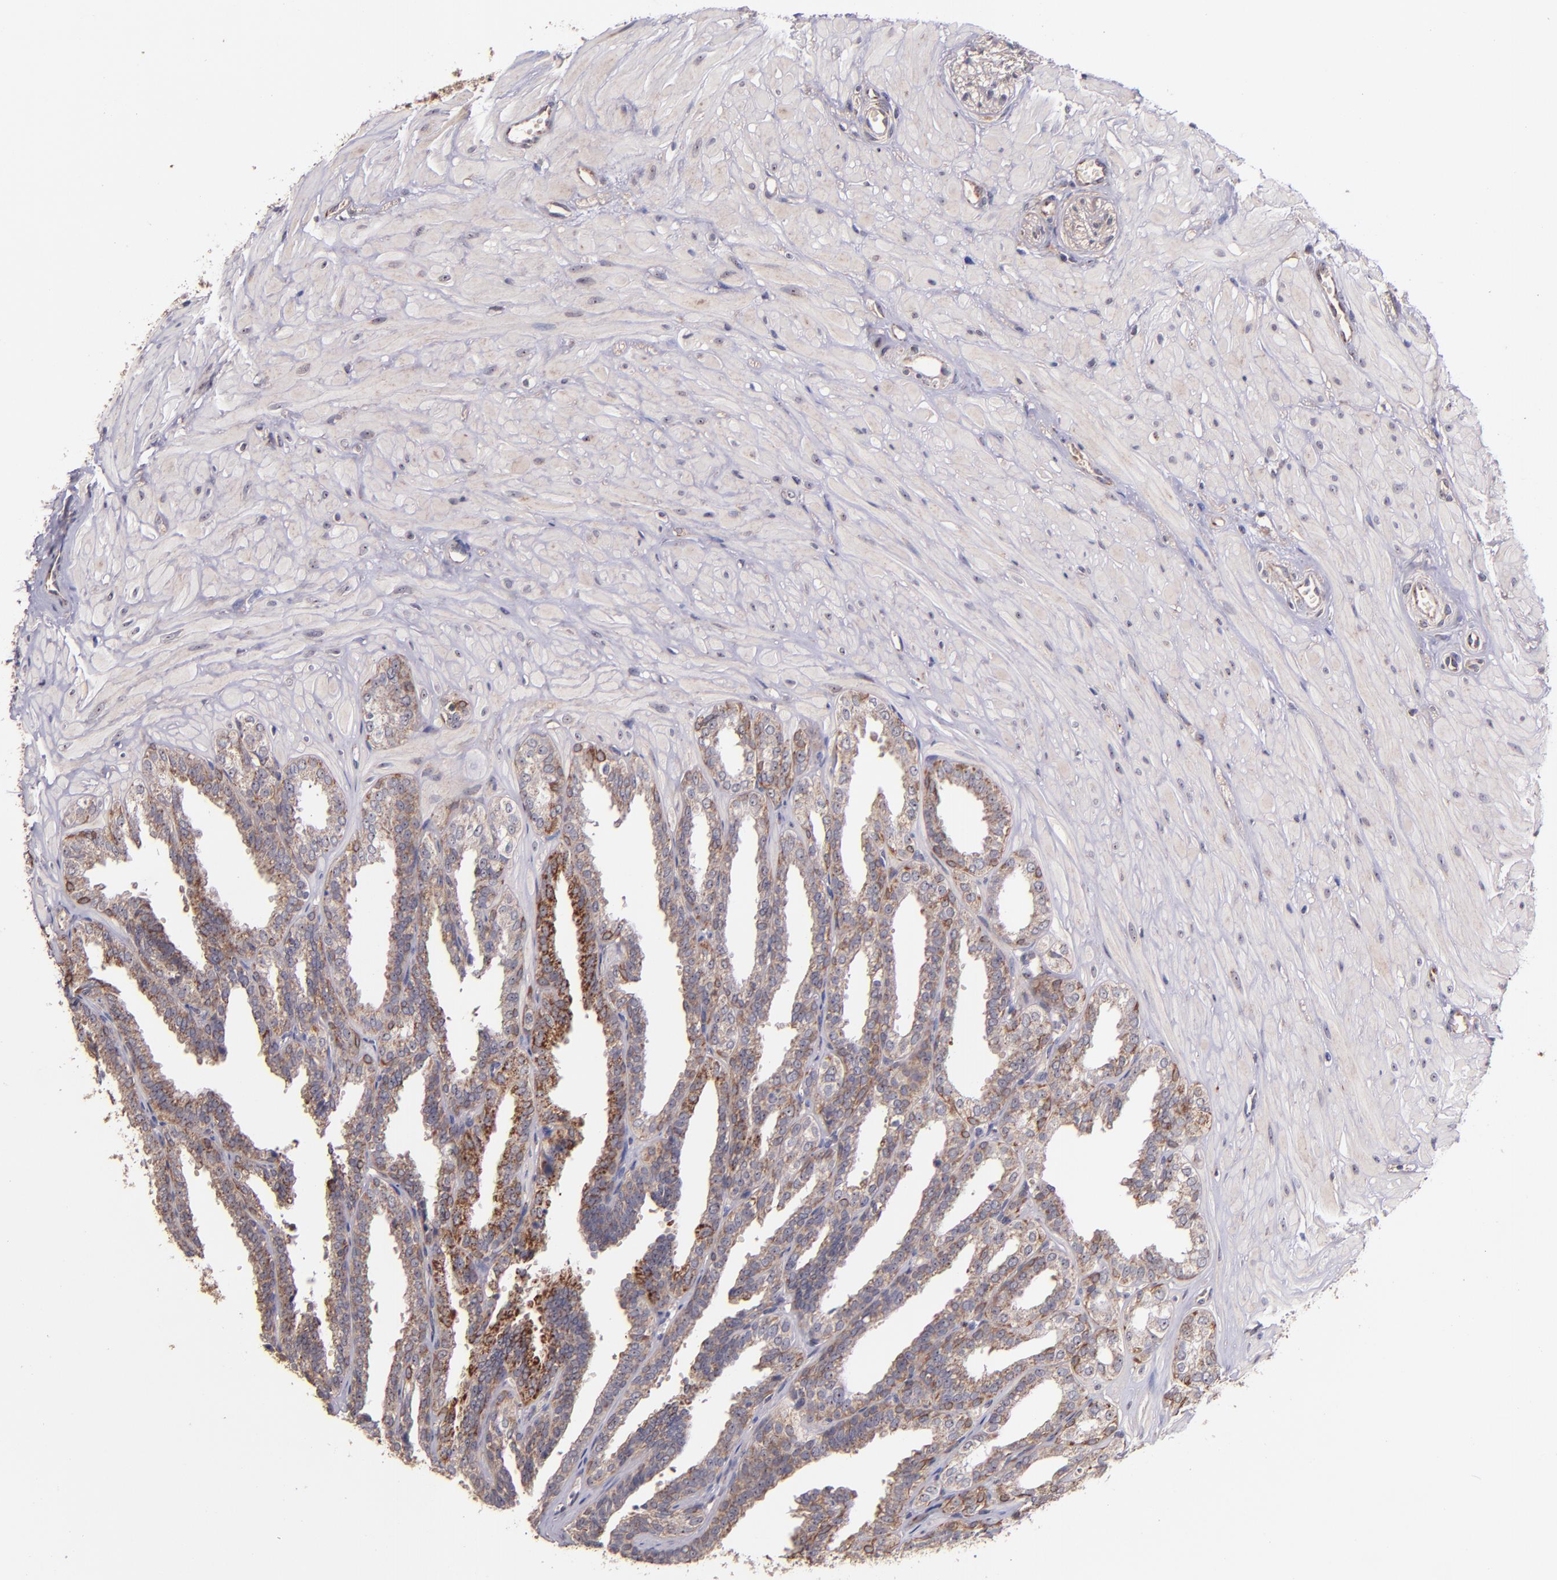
{"staining": {"intensity": "moderate", "quantity": ">75%", "location": "cytoplasmic/membranous"}, "tissue": "seminal vesicle", "cell_type": "Glandular cells", "image_type": "normal", "snomed": [{"axis": "morphology", "description": "Normal tissue, NOS"}, {"axis": "topography", "description": "Seminal veicle"}], "caption": "Moderate cytoplasmic/membranous positivity is identified in about >75% of glandular cells in unremarkable seminal vesicle. The staining was performed using DAB to visualize the protein expression in brown, while the nuclei were stained in blue with hematoxylin (Magnification: 20x).", "gene": "SHC1", "patient": {"sex": "male", "age": 26}}